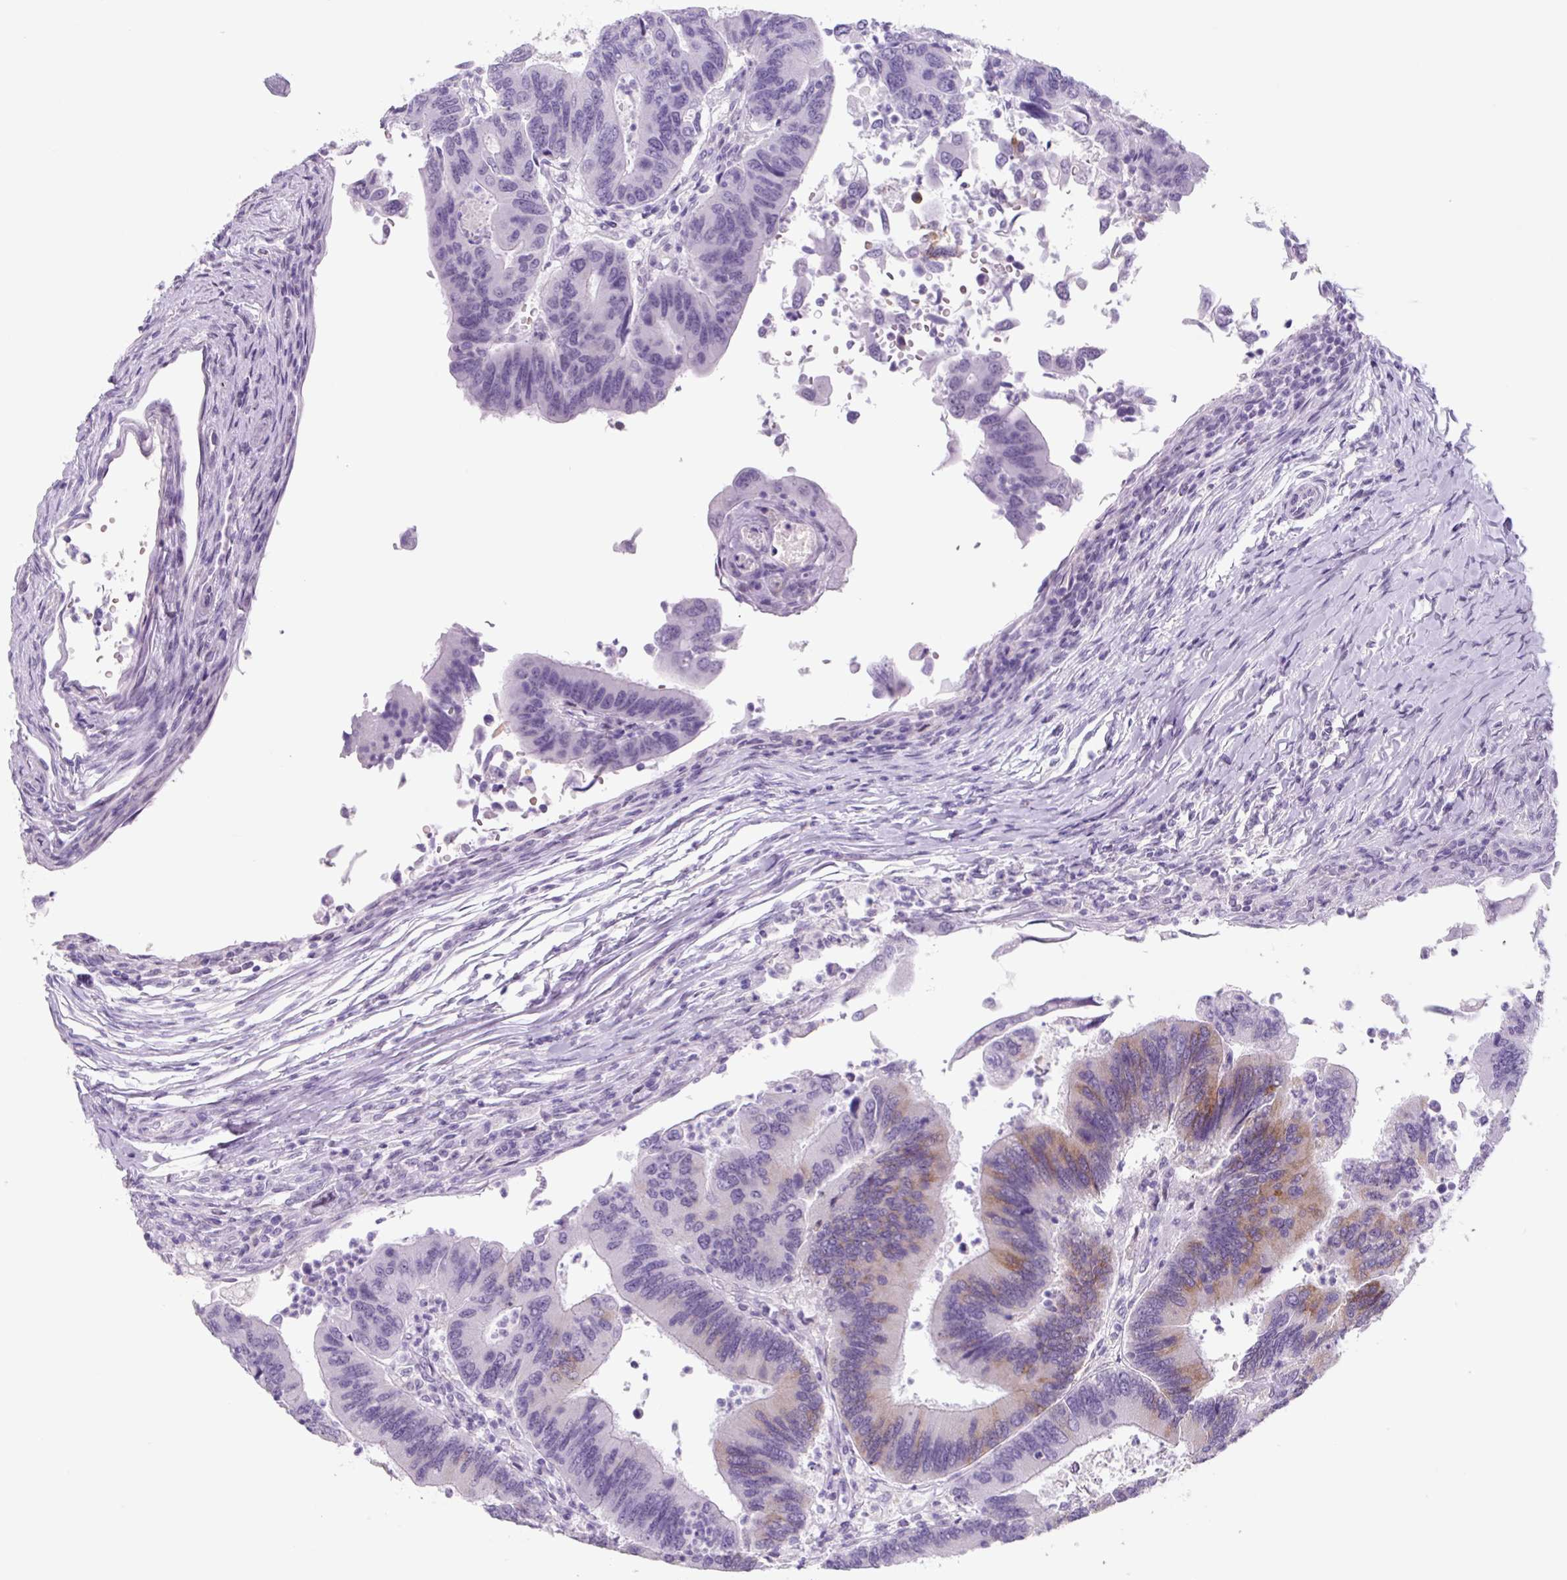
{"staining": {"intensity": "moderate", "quantity": "<25%", "location": "cytoplasmic/membranous"}, "tissue": "colorectal cancer", "cell_type": "Tumor cells", "image_type": "cancer", "snomed": [{"axis": "morphology", "description": "Adenocarcinoma, NOS"}, {"axis": "topography", "description": "Colon"}], "caption": "Moderate cytoplasmic/membranous protein staining is identified in approximately <25% of tumor cells in colorectal cancer (adenocarcinoma).", "gene": "TNFRSF8", "patient": {"sex": "female", "age": 67}}